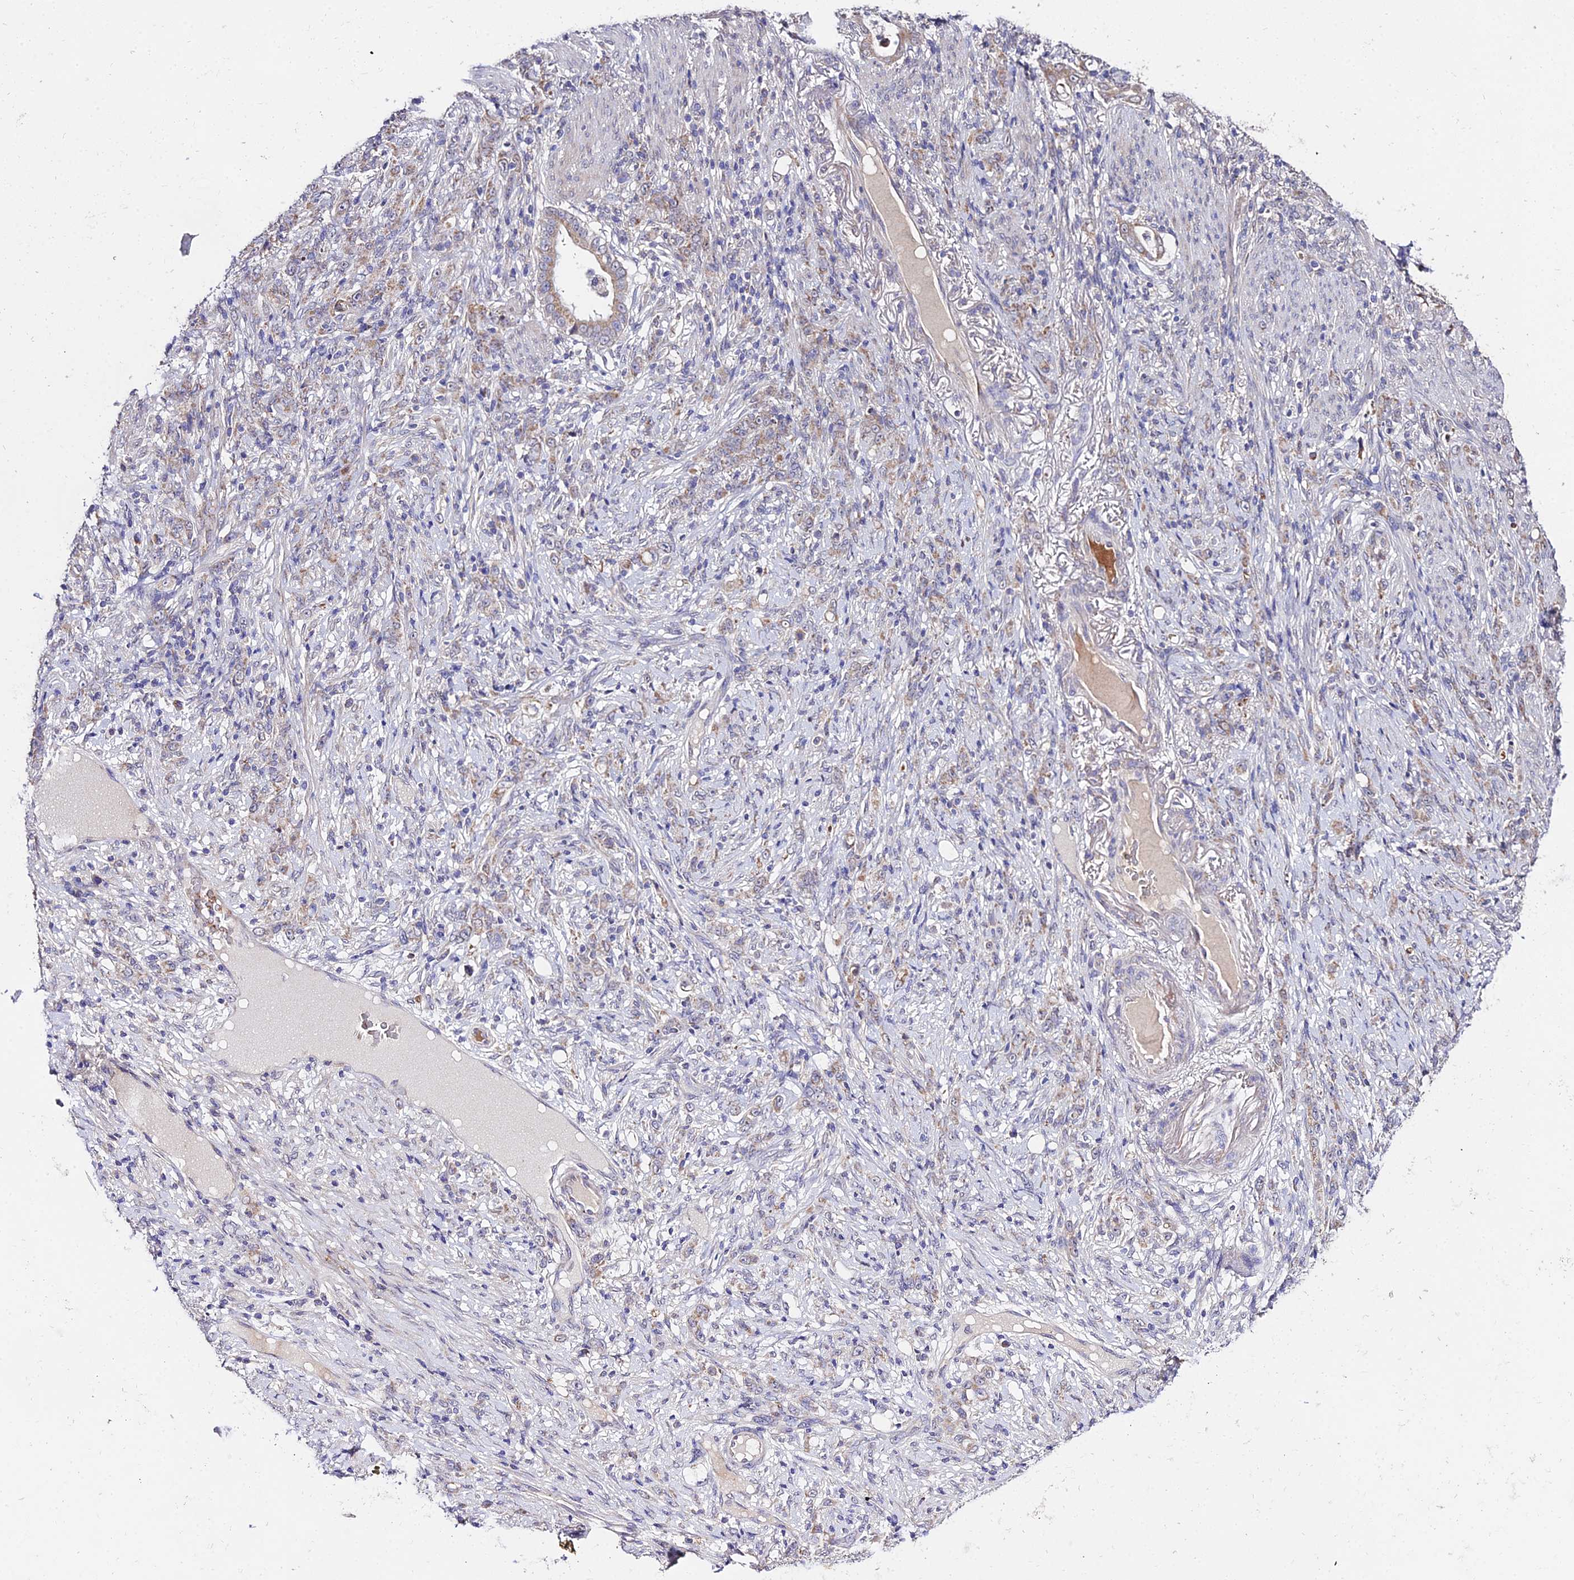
{"staining": {"intensity": "weak", "quantity": "25%-75%", "location": "cytoplasmic/membranous"}, "tissue": "stomach cancer", "cell_type": "Tumor cells", "image_type": "cancer", "snomed": [{"axis": "morphology", "description": "Normal tissue, NOS"}, {"axis": "morphology", "description": "Adenocarcinoma, NOS"}, {"axis": "topography", "description": "Stomach"}], "caption": "Weak cytoplasmic/membranous protein positivity is present in about 25%-75% of tumor cells in adenocarcinoma (stomach).", "gene": "WDR5B", "patient": {"sex": "female", "age": 79}}